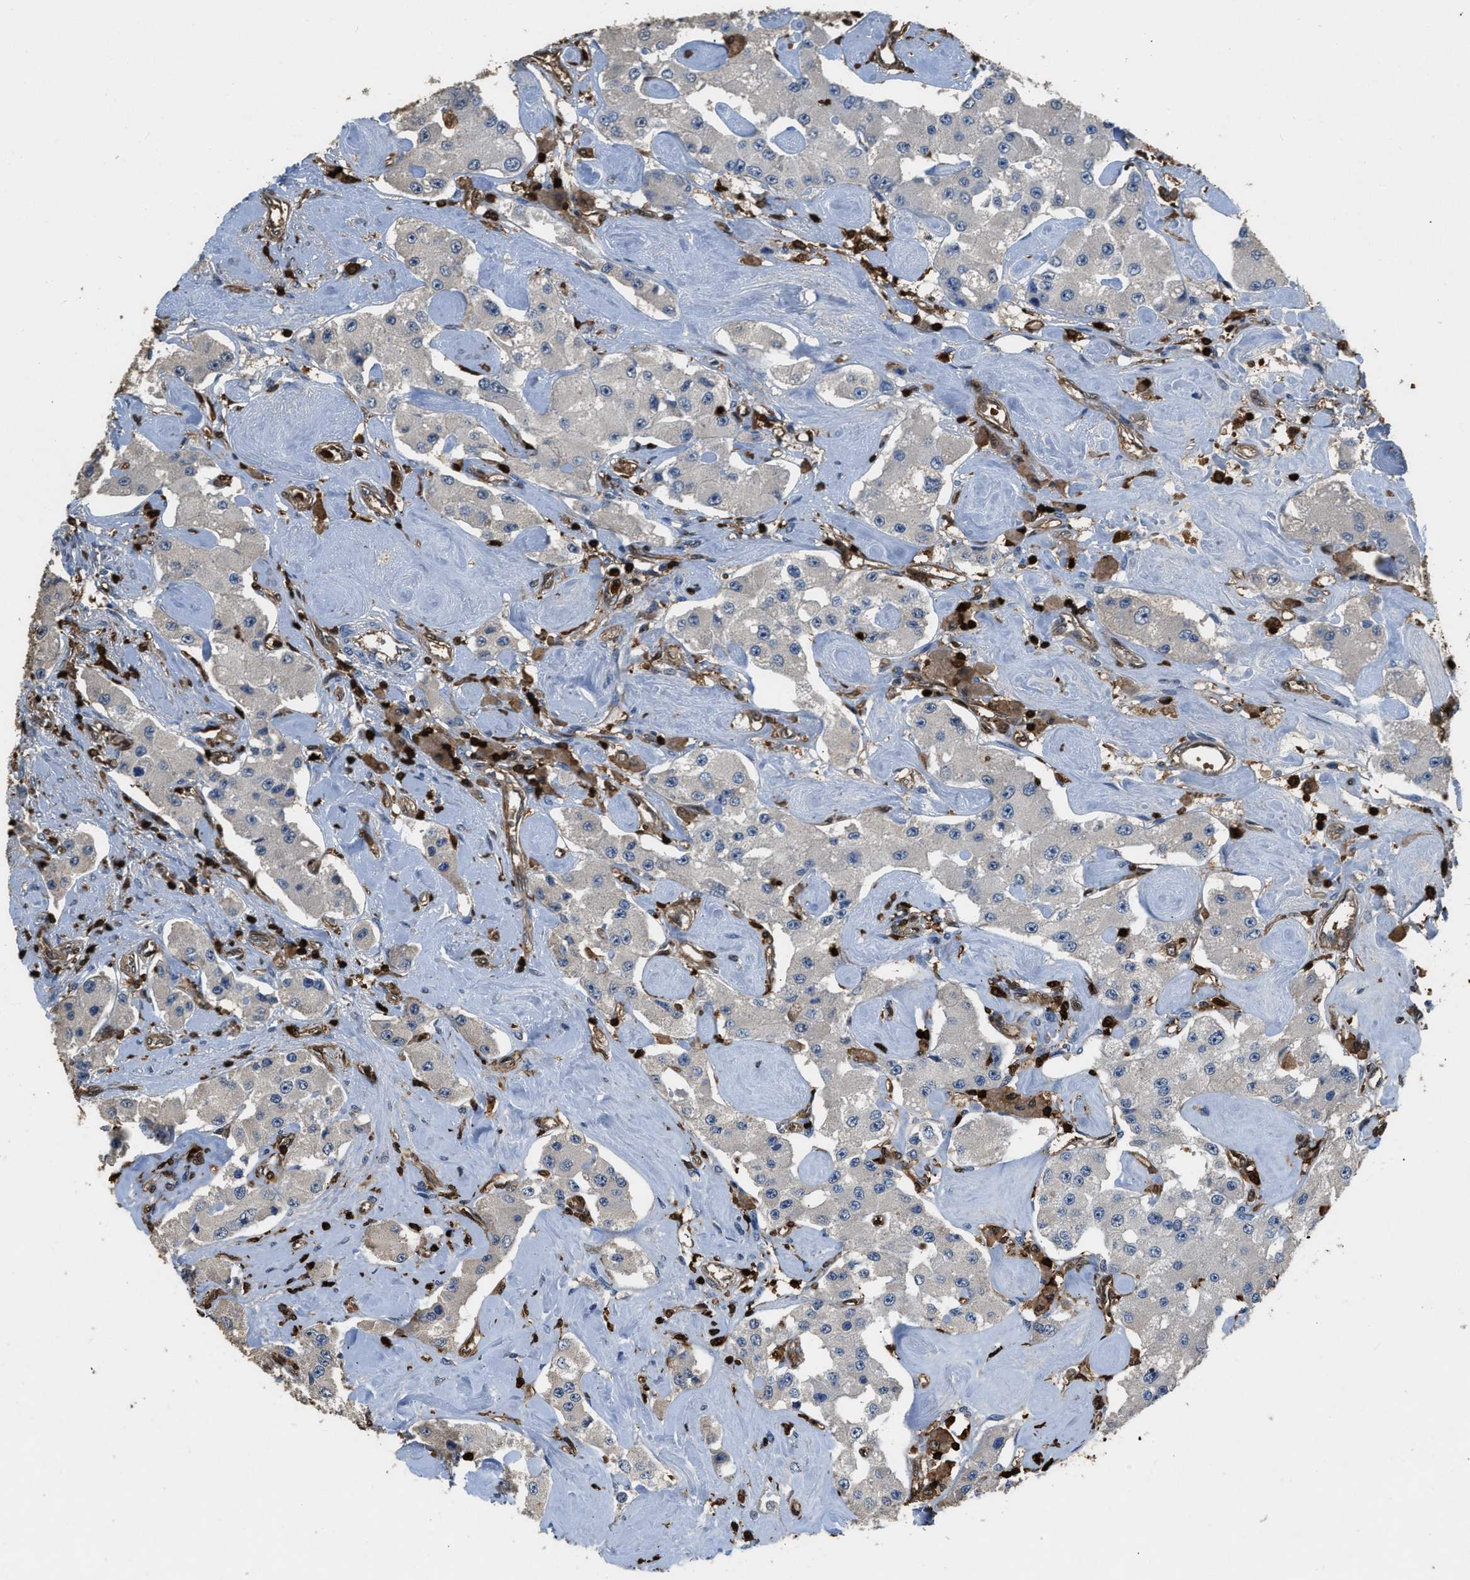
{"staining": {"intensity": "negative", "quantity": "none", "location": "none"}, "tissue": "carcinoid", "cell_type": "Tumor cells", "image_type": "cancer", "snomed": [{"axis": "morphology", "description": "Carcinoid, malignant, NOS"}, {"axis": "topography", "description": "Pancreas"}], "caption": "Carcinoid was stained to show a protein in brown. There is no significant expression in tumor cells.", "gene": "ARHGDIB", "patient": {"sex": "male", "age": 41}}